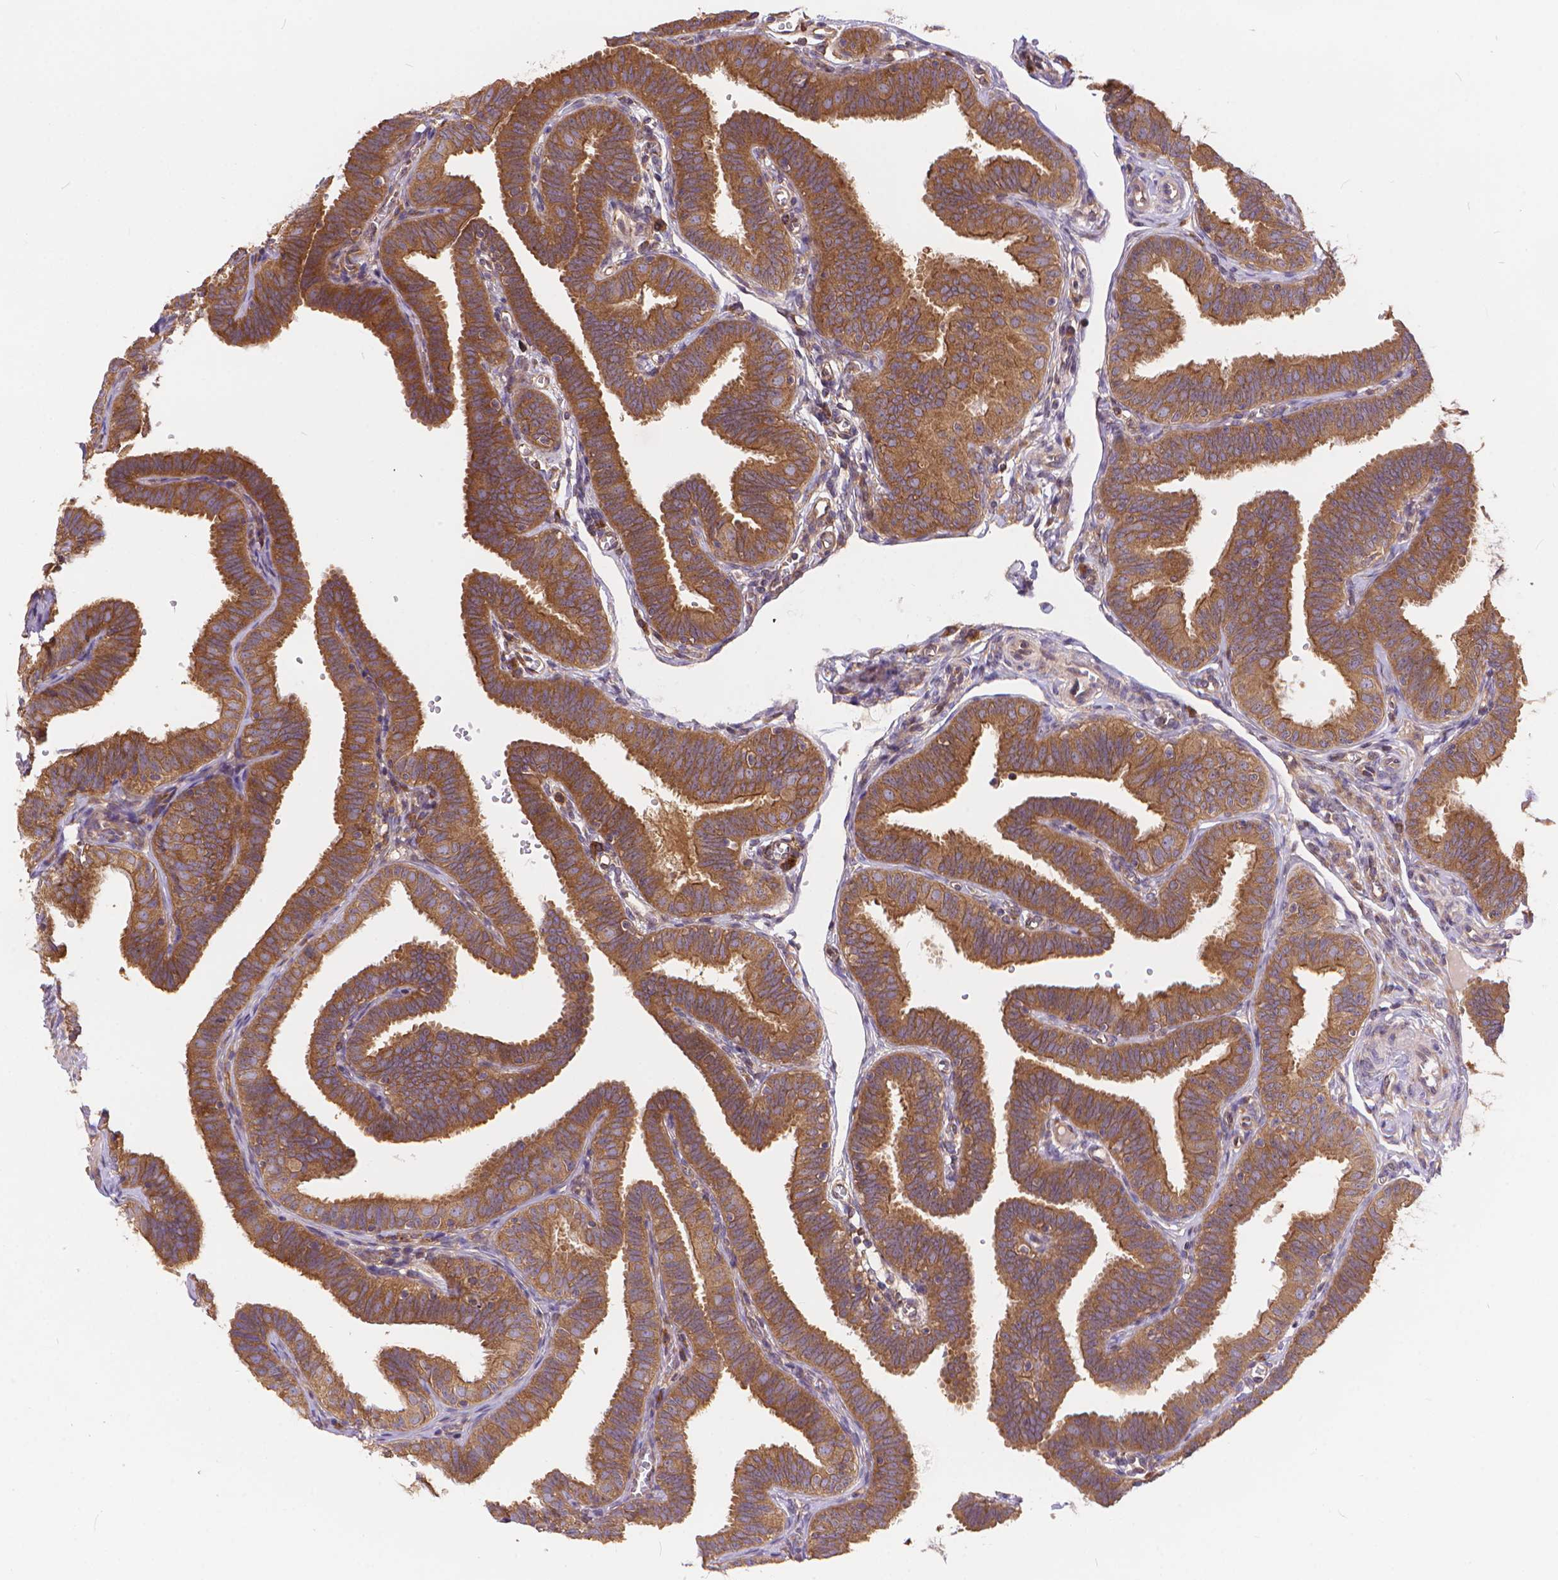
{"staining": {"intensity": "strong", "quantity": "<25%", "location": "cytoplasmic/membranous"}, "tissue": "fallopian tube", "cell_type": "Glandular cells", "image_type": "normal", "snomed": [{"axis": "morphology", "description": "Normal tissue, NOS"}, {"axis": "topography", "description": "Fallopian tube"}], "caption": "The histopathology image demonstrates immunohistochemical staining of unremarkable fallopian tube. There is strong cytoplasmic/membranous staining is seen in approximately <25% of glandular cells.", "gene": "ARAP1", "patient": {"sex": "female", "age": 25}}